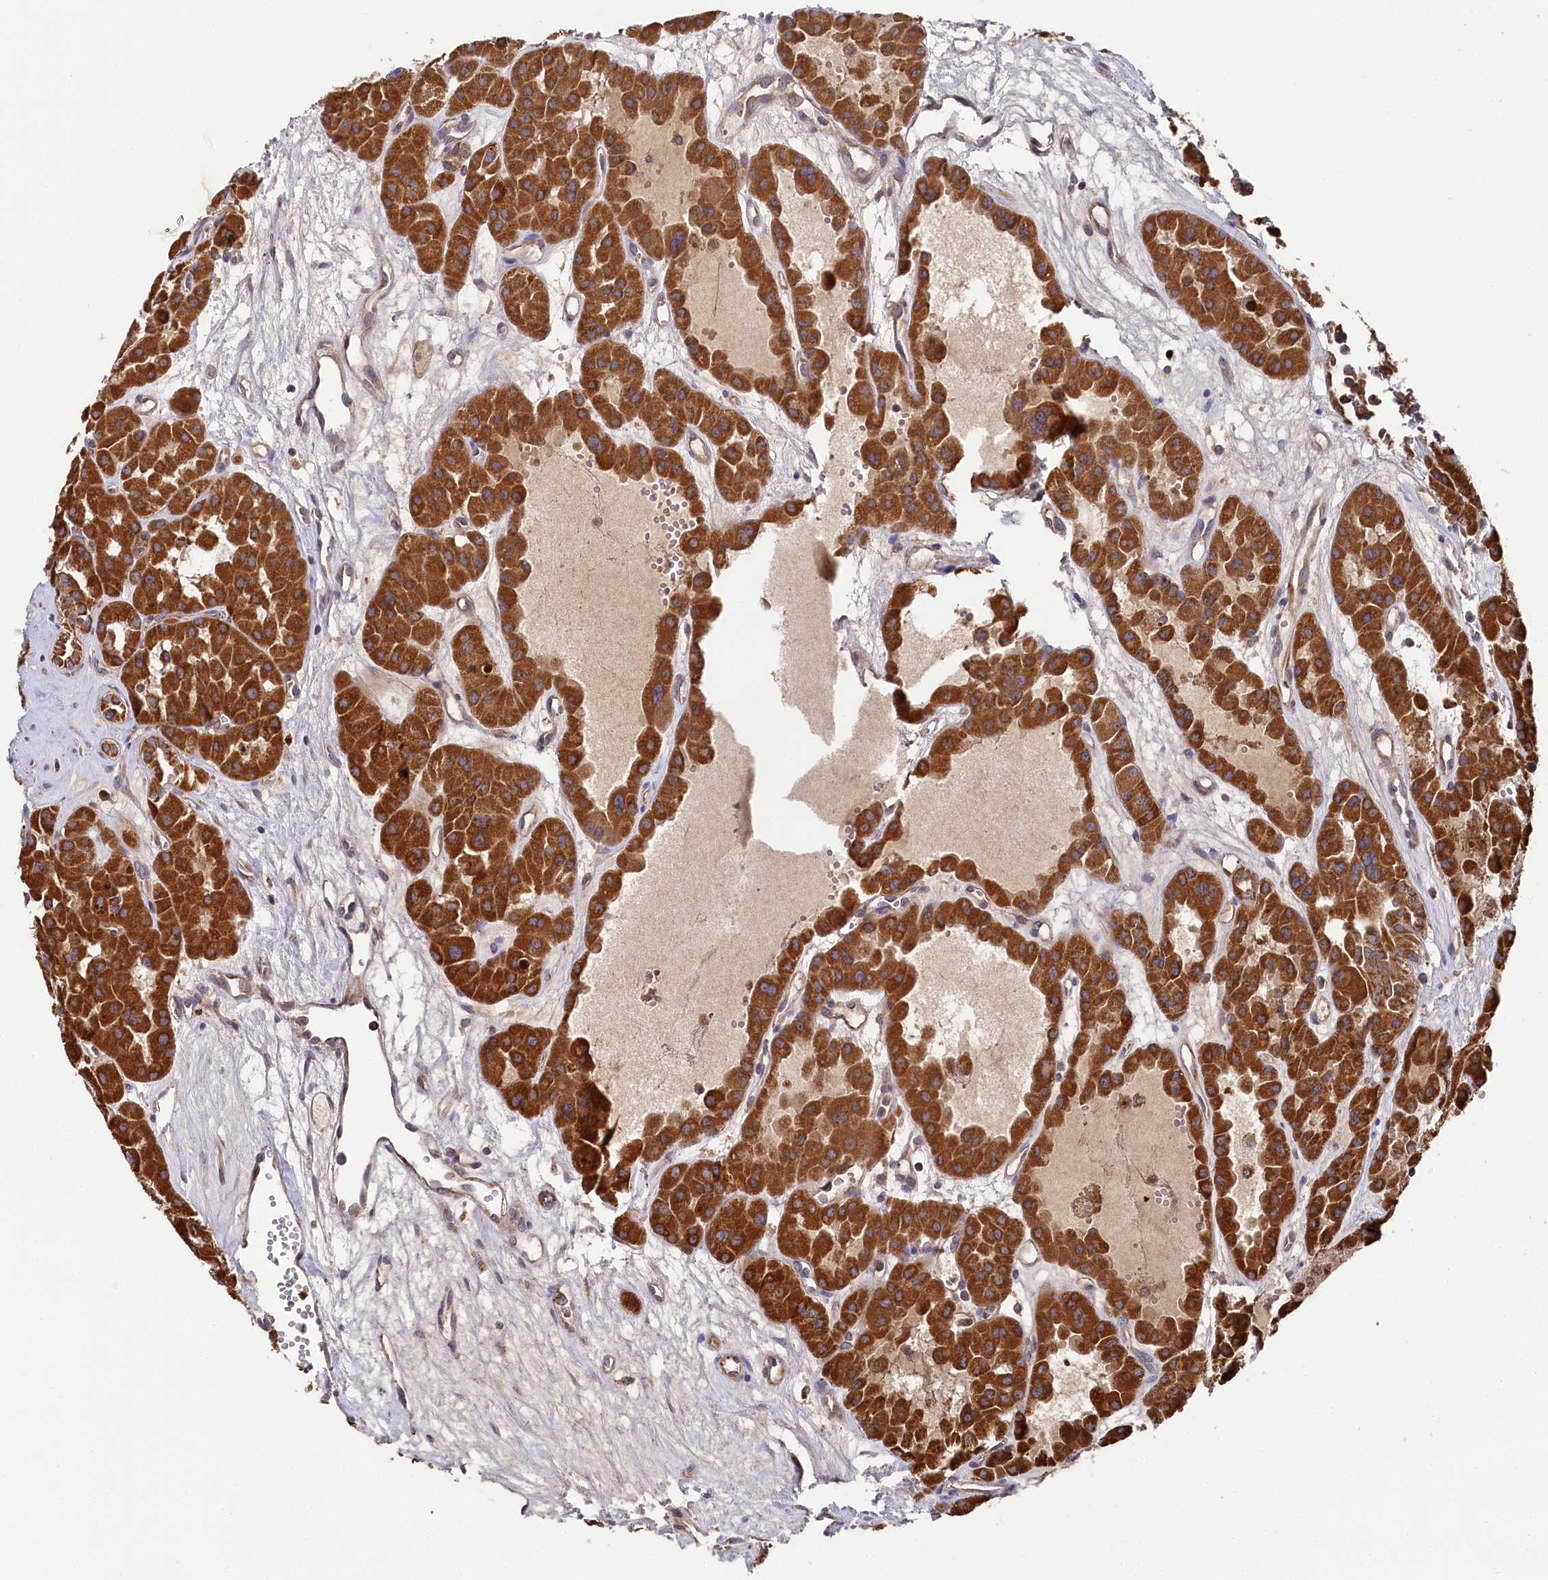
{"staining": {"intensity": "strong", "quantity": ">75%", "location": "cytoplasmic/membranous"}, "tissue": "renal cancer", "cell_type": "Tumor cells", "image_type": "cancer", "snomed": [{"axis": "morphology", "description": "Carcinoma, NOS"}, {"axis": "topography", "description": "Kidney"}], "caption": "About >75% of tumor cells in carcinoma (renal) demonstrate strong cytoplasmic/membranous protein staining as visualized by brown immunohistochemical staining.", "gene": "HAUS2", "patient": {"sex": "female", "age": 75}}